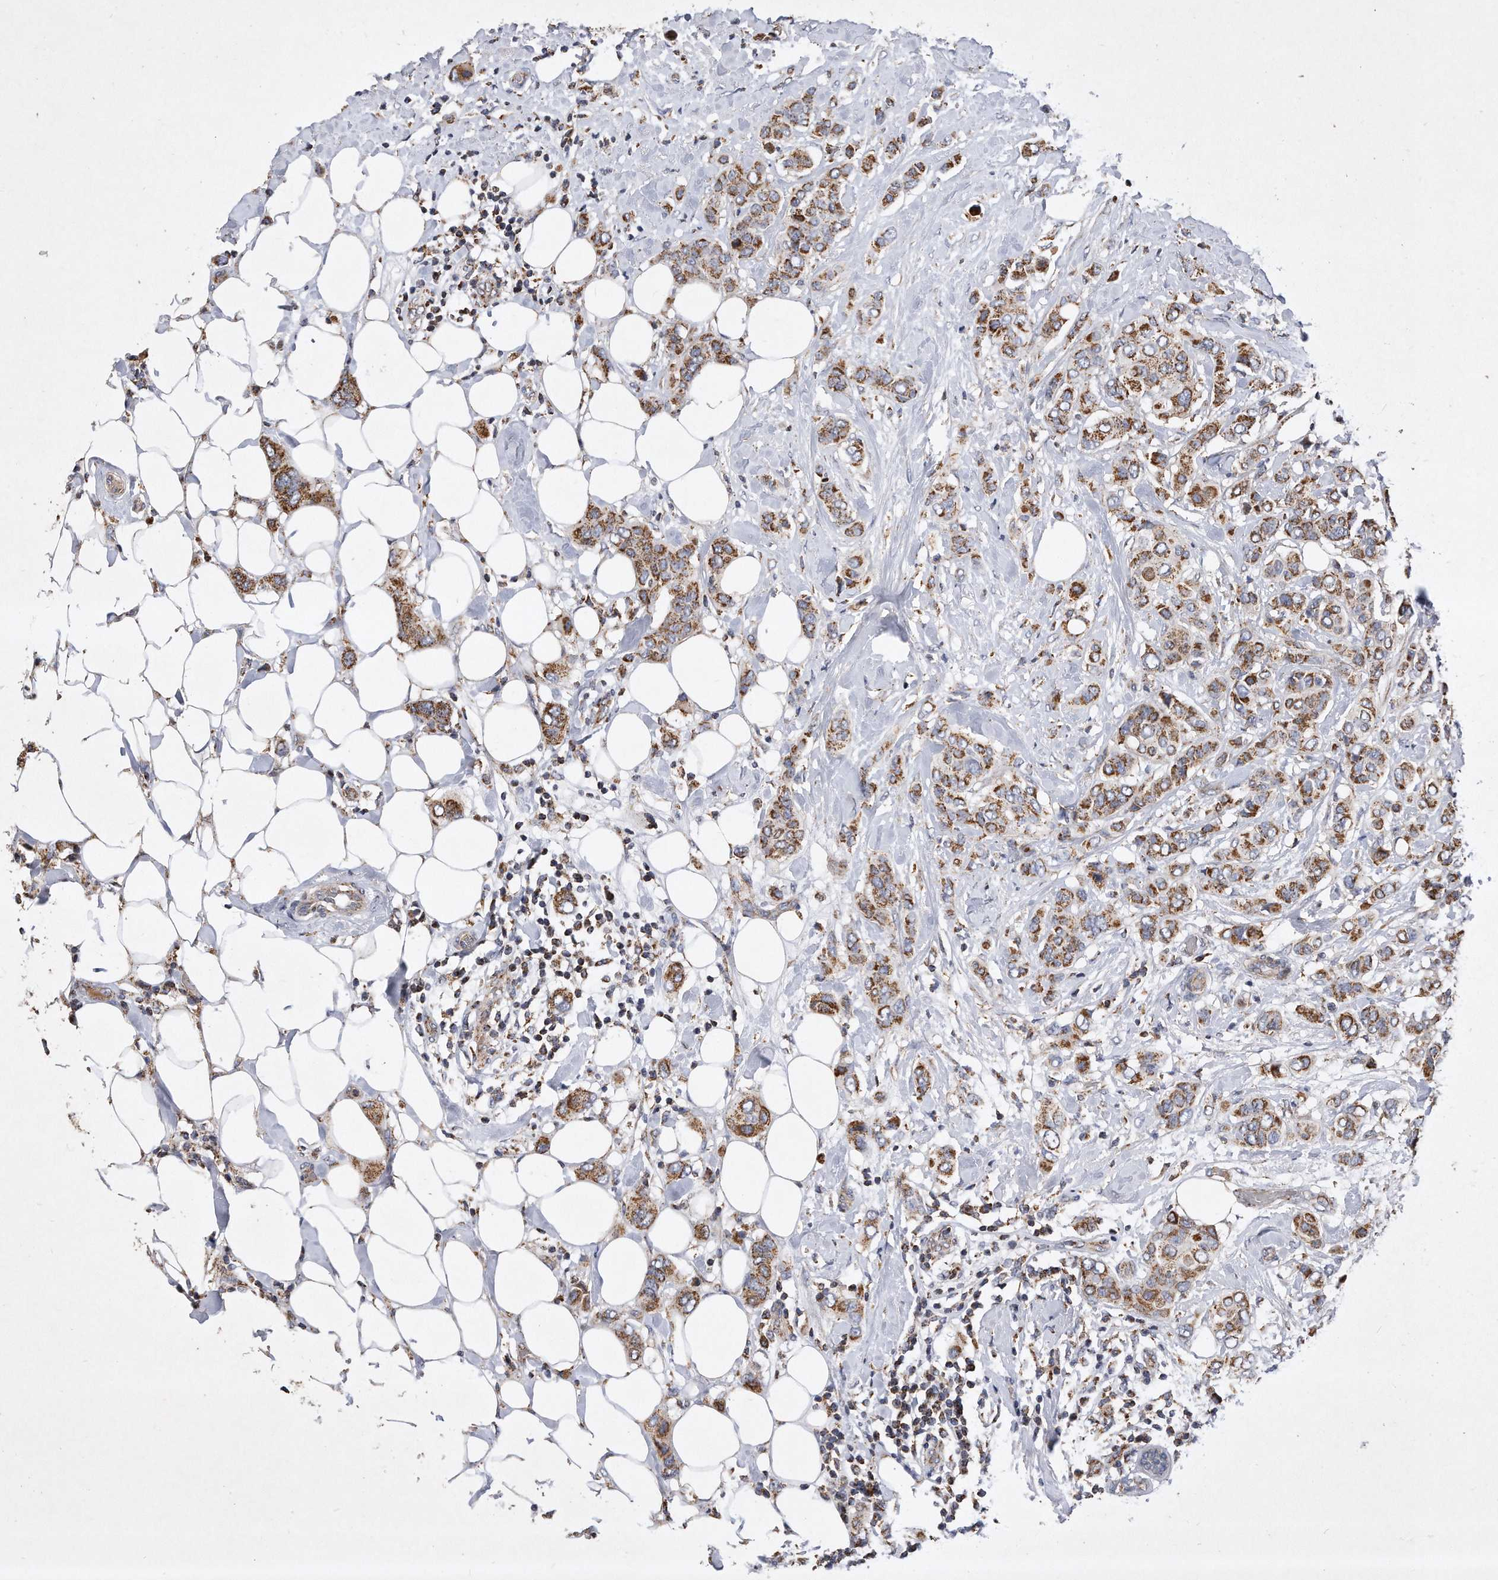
{"staining": {"intensity": "moderate", "quantity": ">75%", "location": "cytoplasmic/membranous"}, "tissue": "breast cancer", "cell_type": "Tumor cells", "image_type": "cancer", "snomed": [{"axis": "morphology", "description": "Lobular carcinoma"}, {"axis": "topography", "description": "Breast"}], "caption": "Immunohistochemistry (IHC) histopathology image of human breast lobular carcinoma stained for a protein (brown), which reveals medium levels of moderate cytoplasmic/membranous staining in about >75% of tumor cells.", "gene": "PPP5C", "patient": {"sex": "female", "age": 51}}